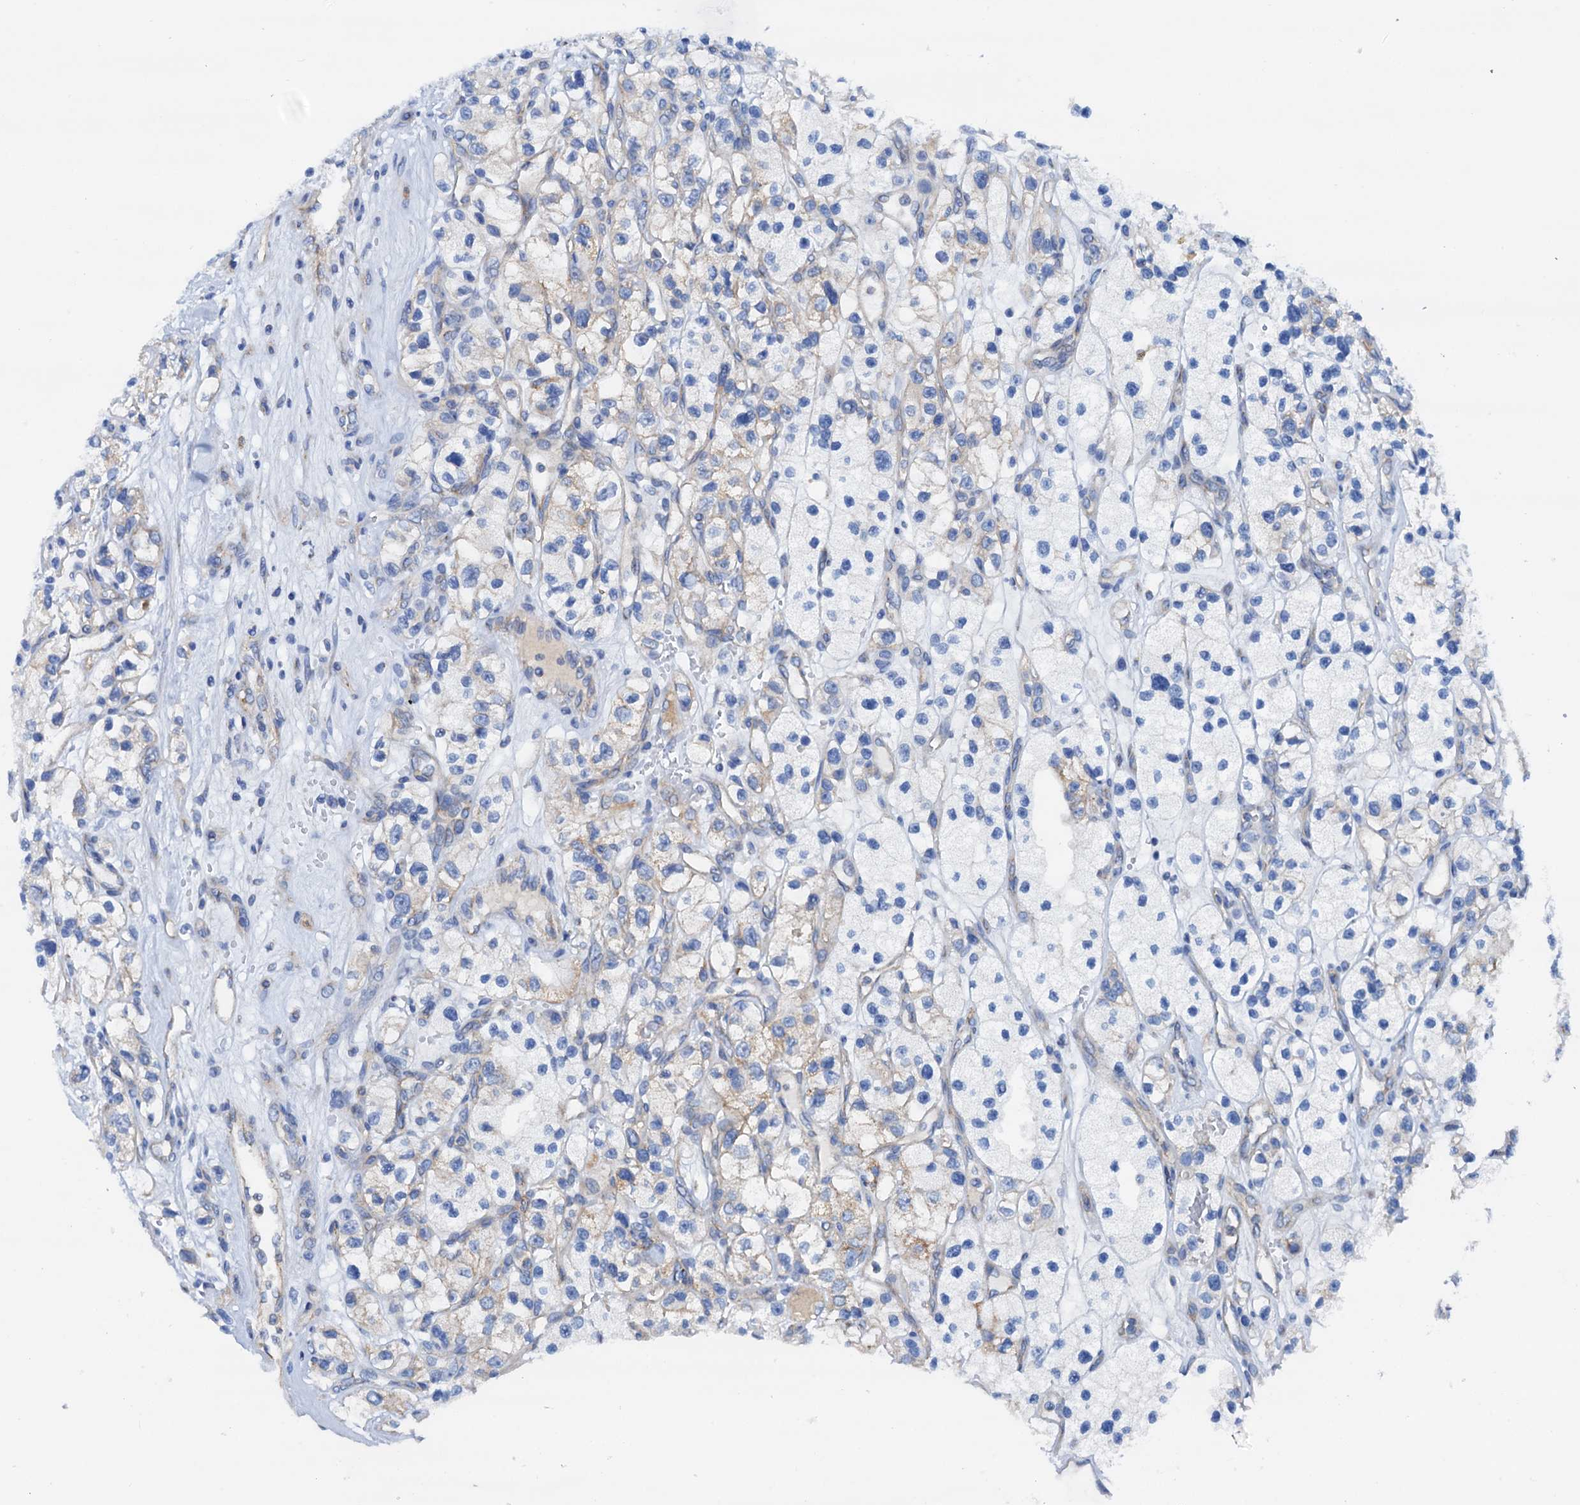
{"staining": {"intensity": "negative", "quantity": "none", "location": "none"}, "tissue": "renal cancer", "cell_type": "Tumor cells", "image_type": "cancer", "snomed": [{"axis": "morphology", "description": "Adenocarcinoma, NOS"}, {"axis": "topography", "description": "Kidney"}], "caption": "There is no significant positivity in tumor cells of adenocarcinoma (renal).", "gene": "RASSF9", "patient": {"sex": "female", "age": 57}}